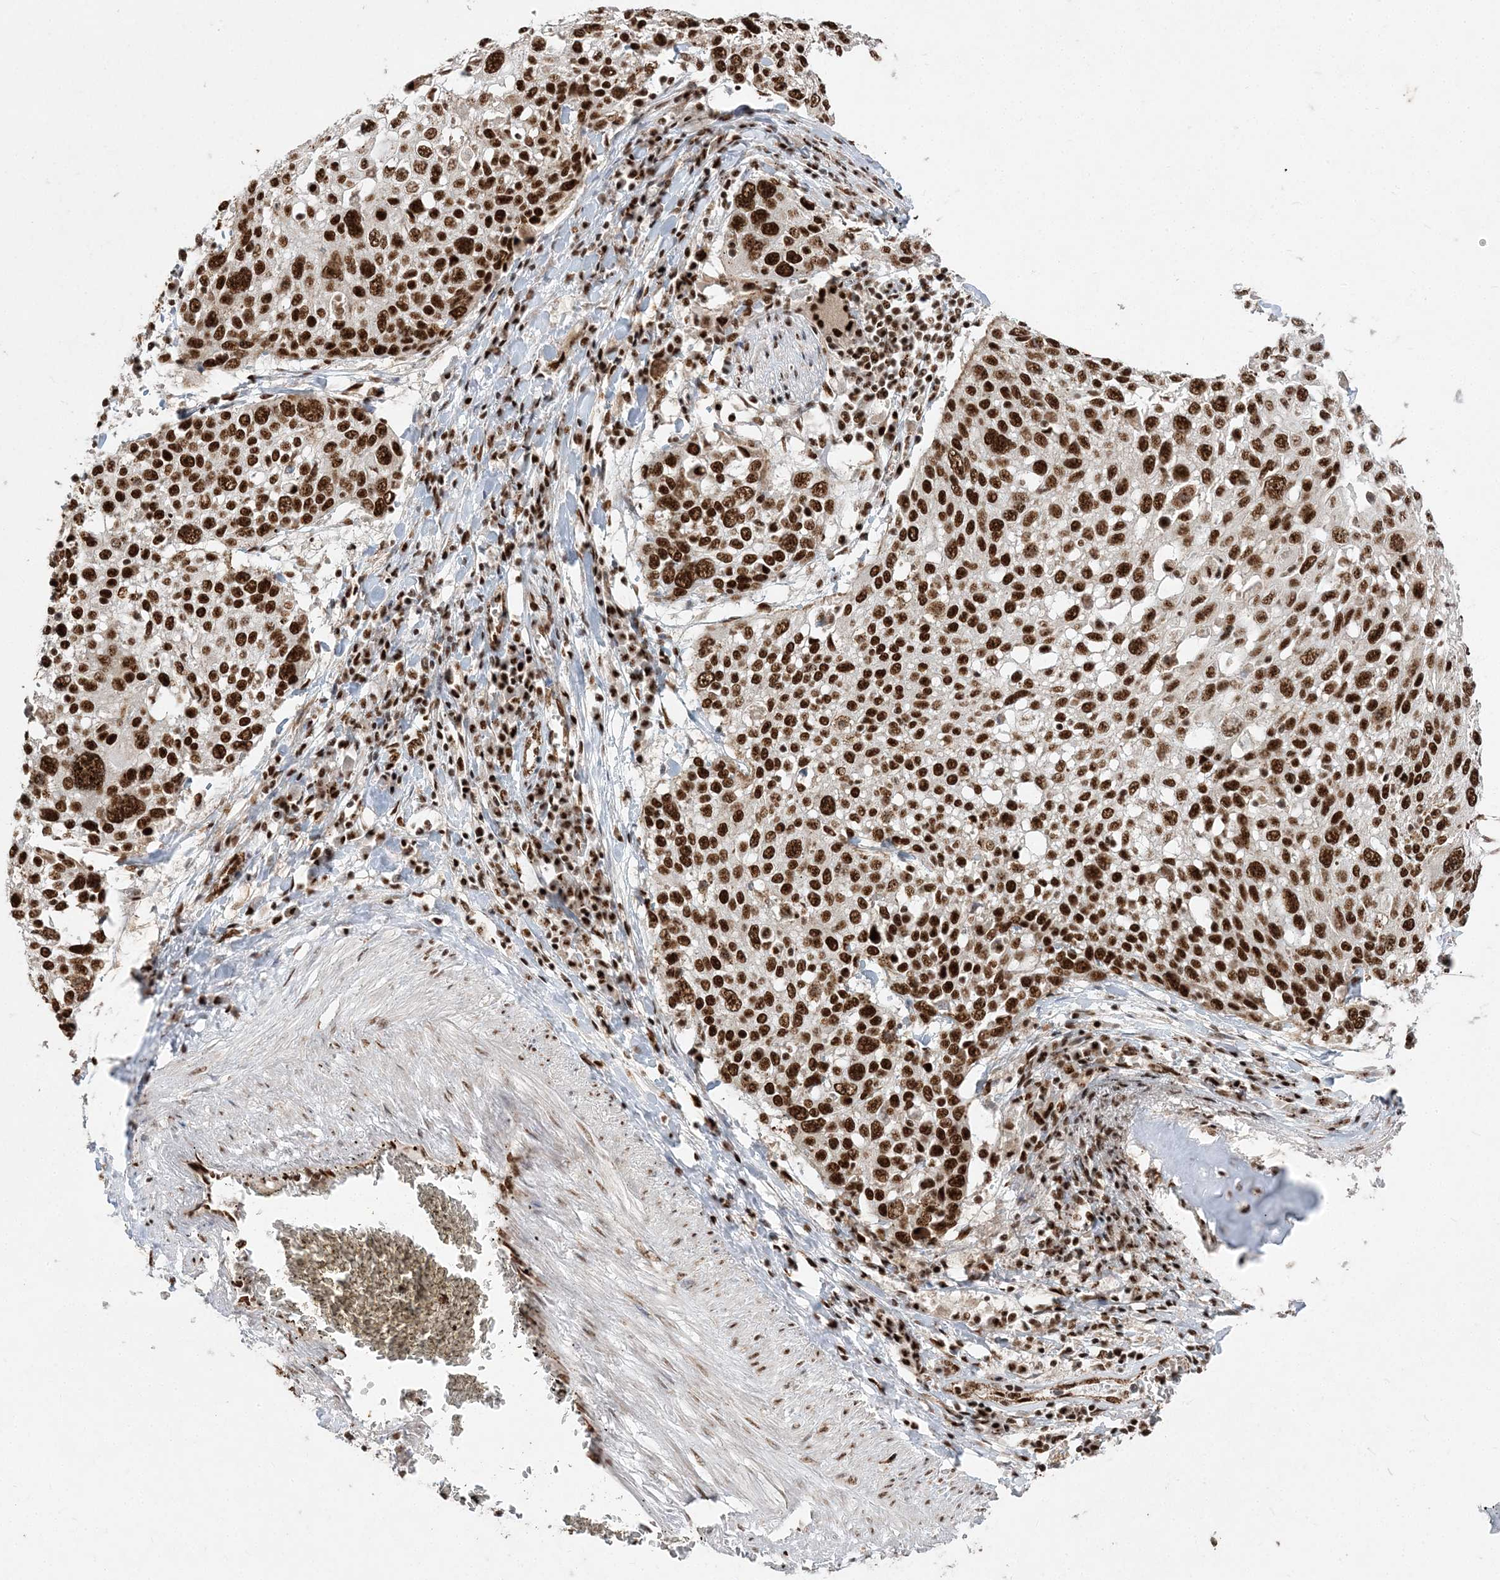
{"staining": {"intensity": "strong", "quantity": ">75%", "location": "nuclear"}, "tissue": "lung cancer", "cell_type": "Tumor cells", "image_type": "cancer", "snomed": [{"axis": "morphology", "description": "Squamous cell carcinoma, NOS"}, {"axis": "topography", "description": "Lung"}], "caption": "Immunohistochemistry (IHC) (DAB (3,3'-diaminobenzidine)) staining of human squamous cell carcinoma (lung) shows strong nuclear protein staining in approximately >75% of tumor cells. (DAB = brown stain, brightfield microscopy at high magnification).", "gene": "RBM17", "patient": {"sex": "male", "age": 65}}